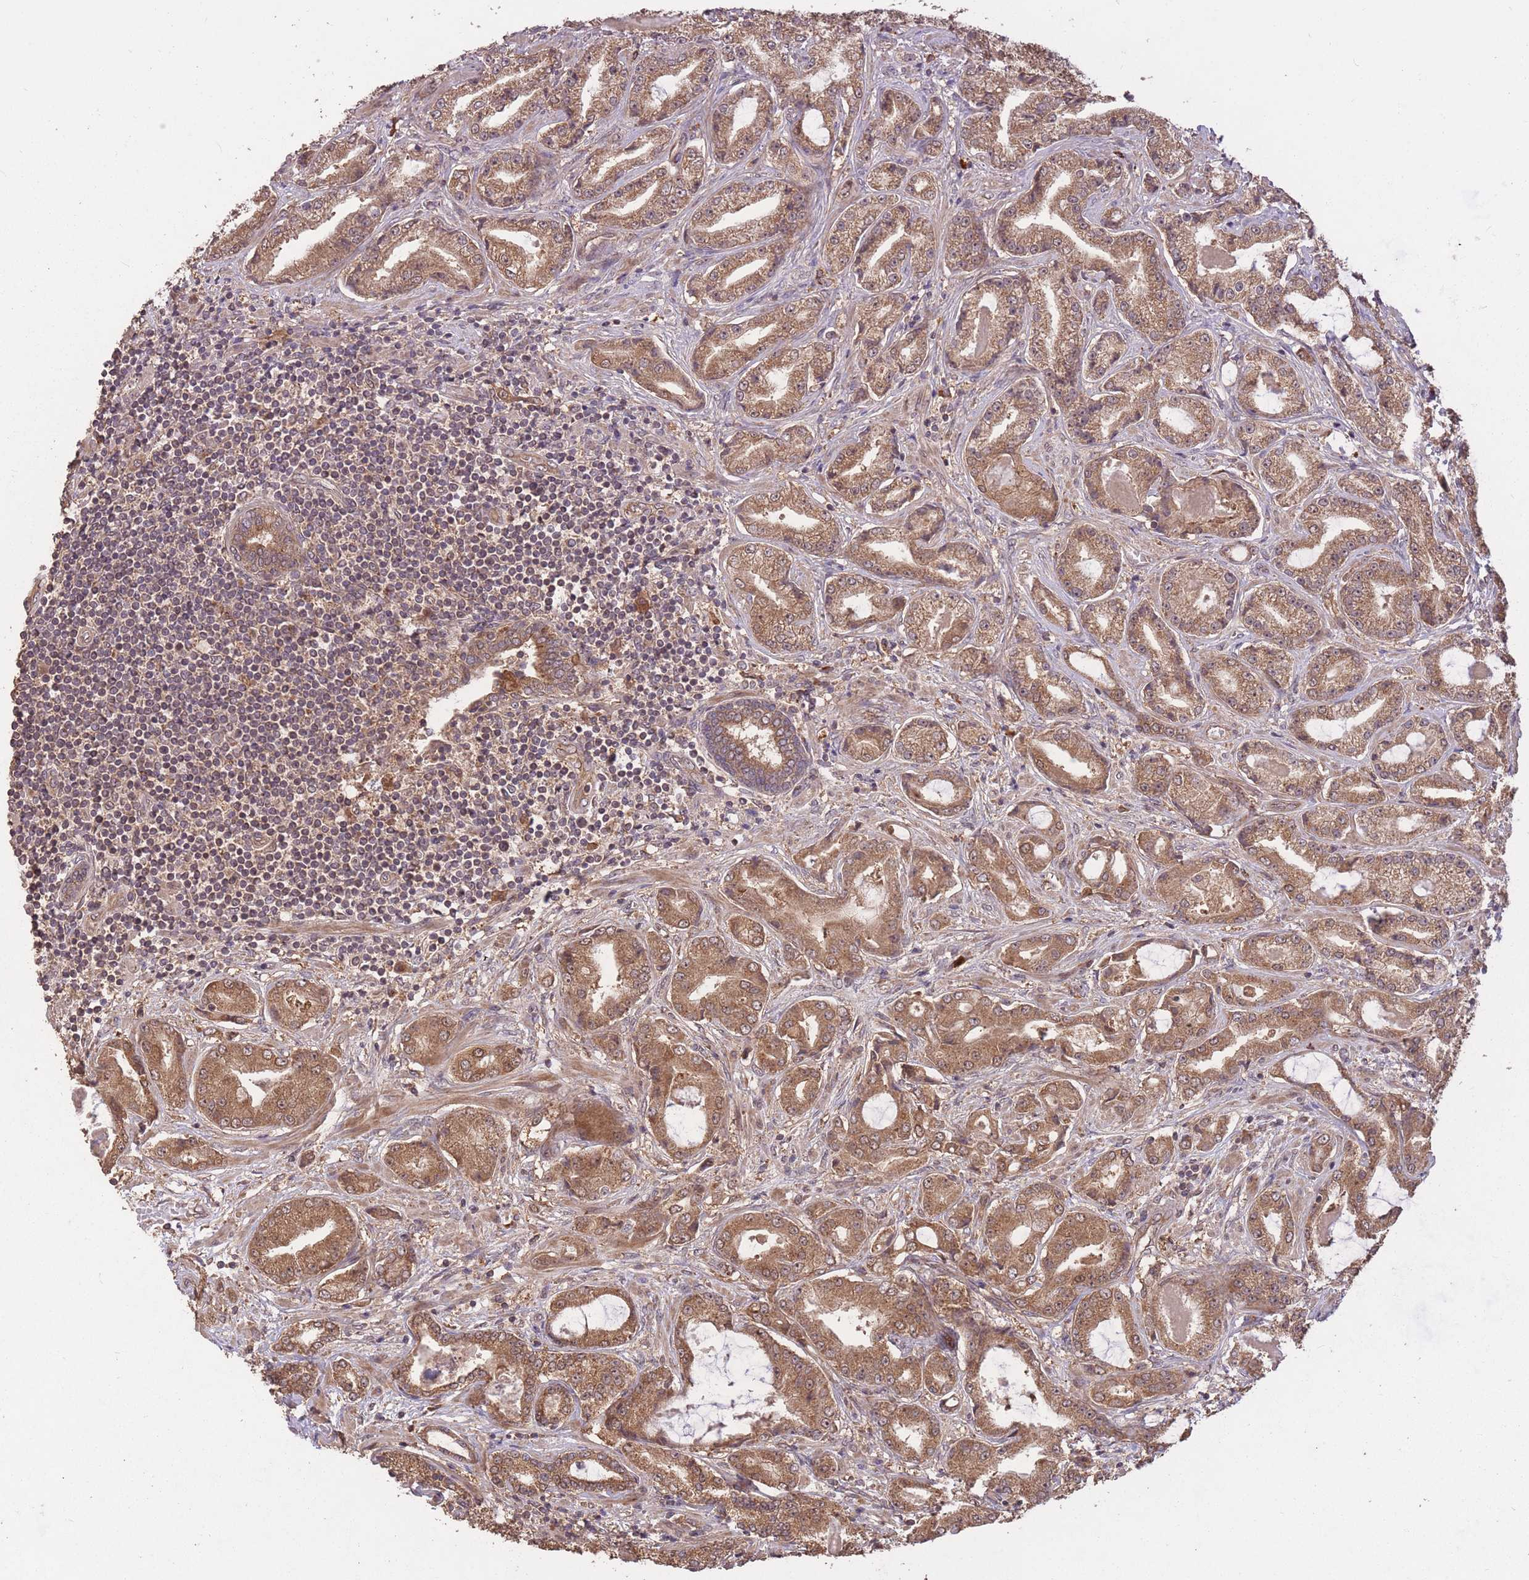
{"staining": {"intensity": "moderate", "quantity": ">75%", "location": "cytoplasmic/membranous,nuclear"}, "tissue": "prostate cancer", "cell_type": "Tumor cells", "image_type": "cancer", "snomed": [{"axis": "morphology", "description": "Adenocarcinoma, High grade"}, {"axis": "topography", "description": "Prostate"}], "caption": "High-grade adenocarcinoma (prostate) tissue shows moderate cytoplasmic/membranous and nuclear staining in about >75% of tumor cells, visualized by immunohistochemistry. (DAB IHC, brown staining for protein, blue staining for nuclei).", "gene": "ERBB3", "patient": {"sex": "male", "age": 68}}